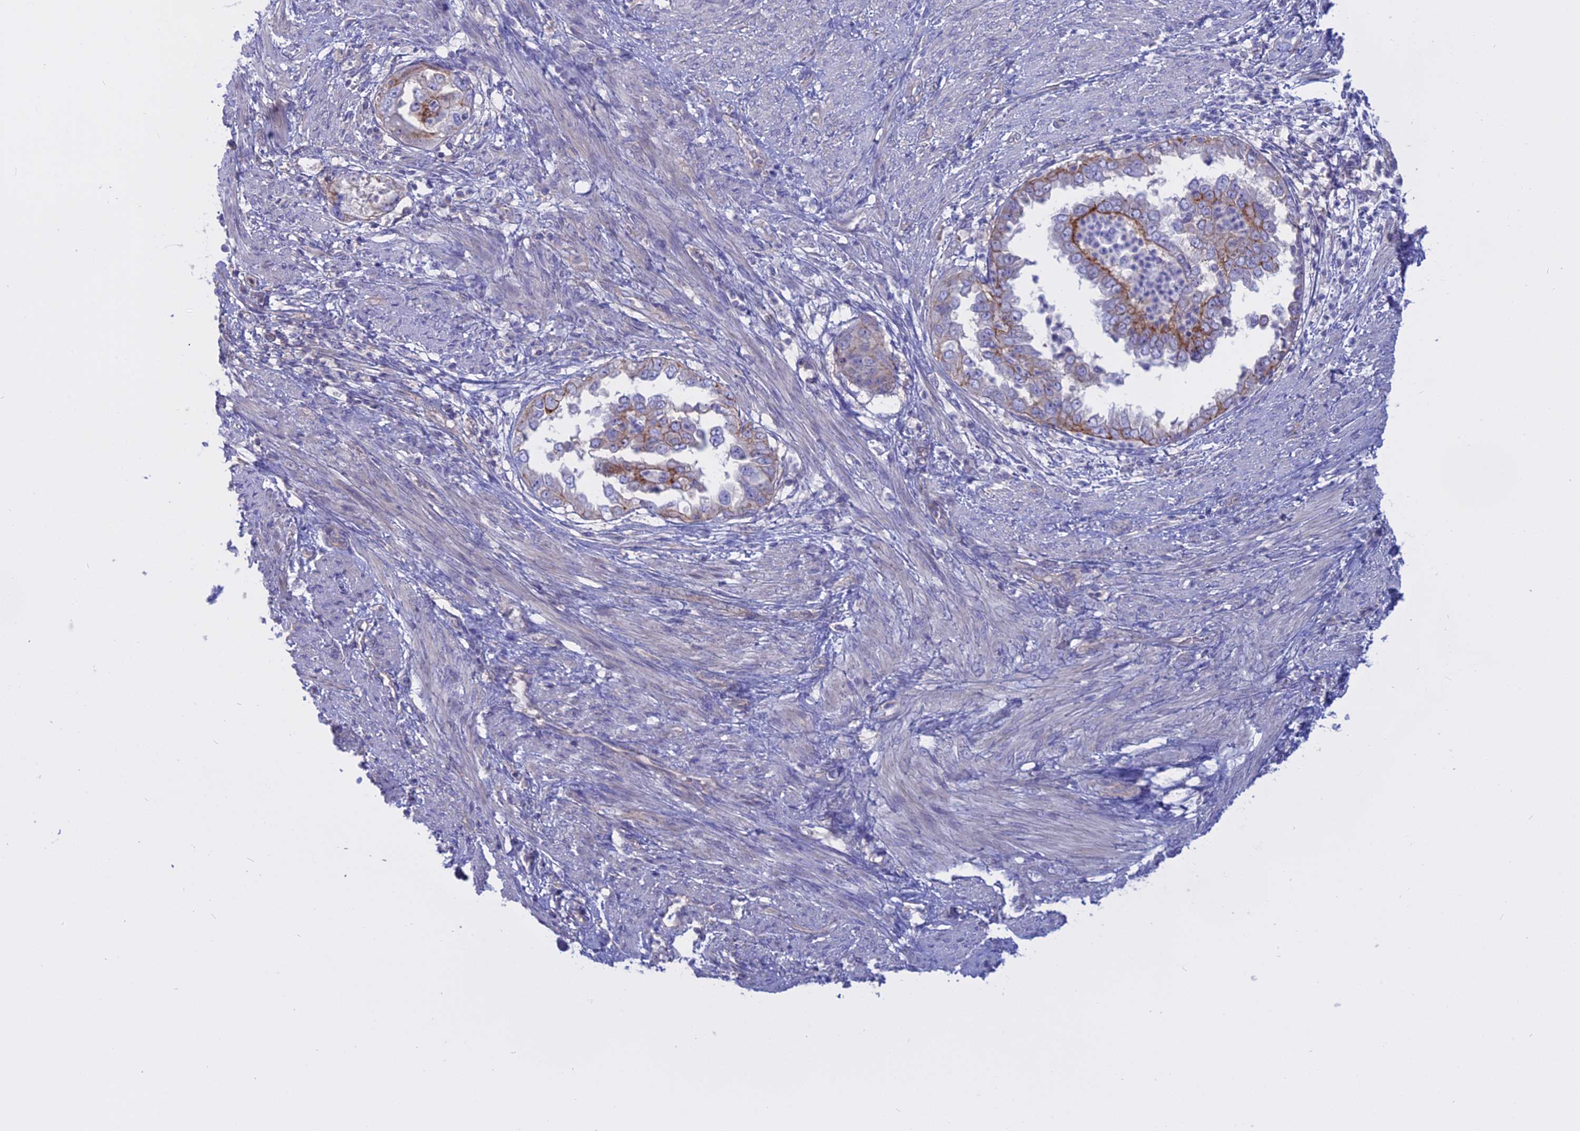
{"staining": {"intensity": "moderate", "quantity": "25%-75%", "location": "cytoplasmic/membranous"}, "tissue": "endometrial cancer", "cell_type": "Tumor cells", "image_type": "cancer", "snomed": [{"axis": "morphology", "description": "Adenocarcinoma, NOS"}, {"axis": "topography", "description": "Endometrium"}], "caption": "Adenocarcinoma (endometrial) stained with DAB immunohistochemistry (IHC) demonstrates medium levels of moderate cytoplasmic/membranous positivity in about 25%-75% of tumor cells.", "gene": "AHCYL1", "patient": {"sex": "female", "age": 85}}